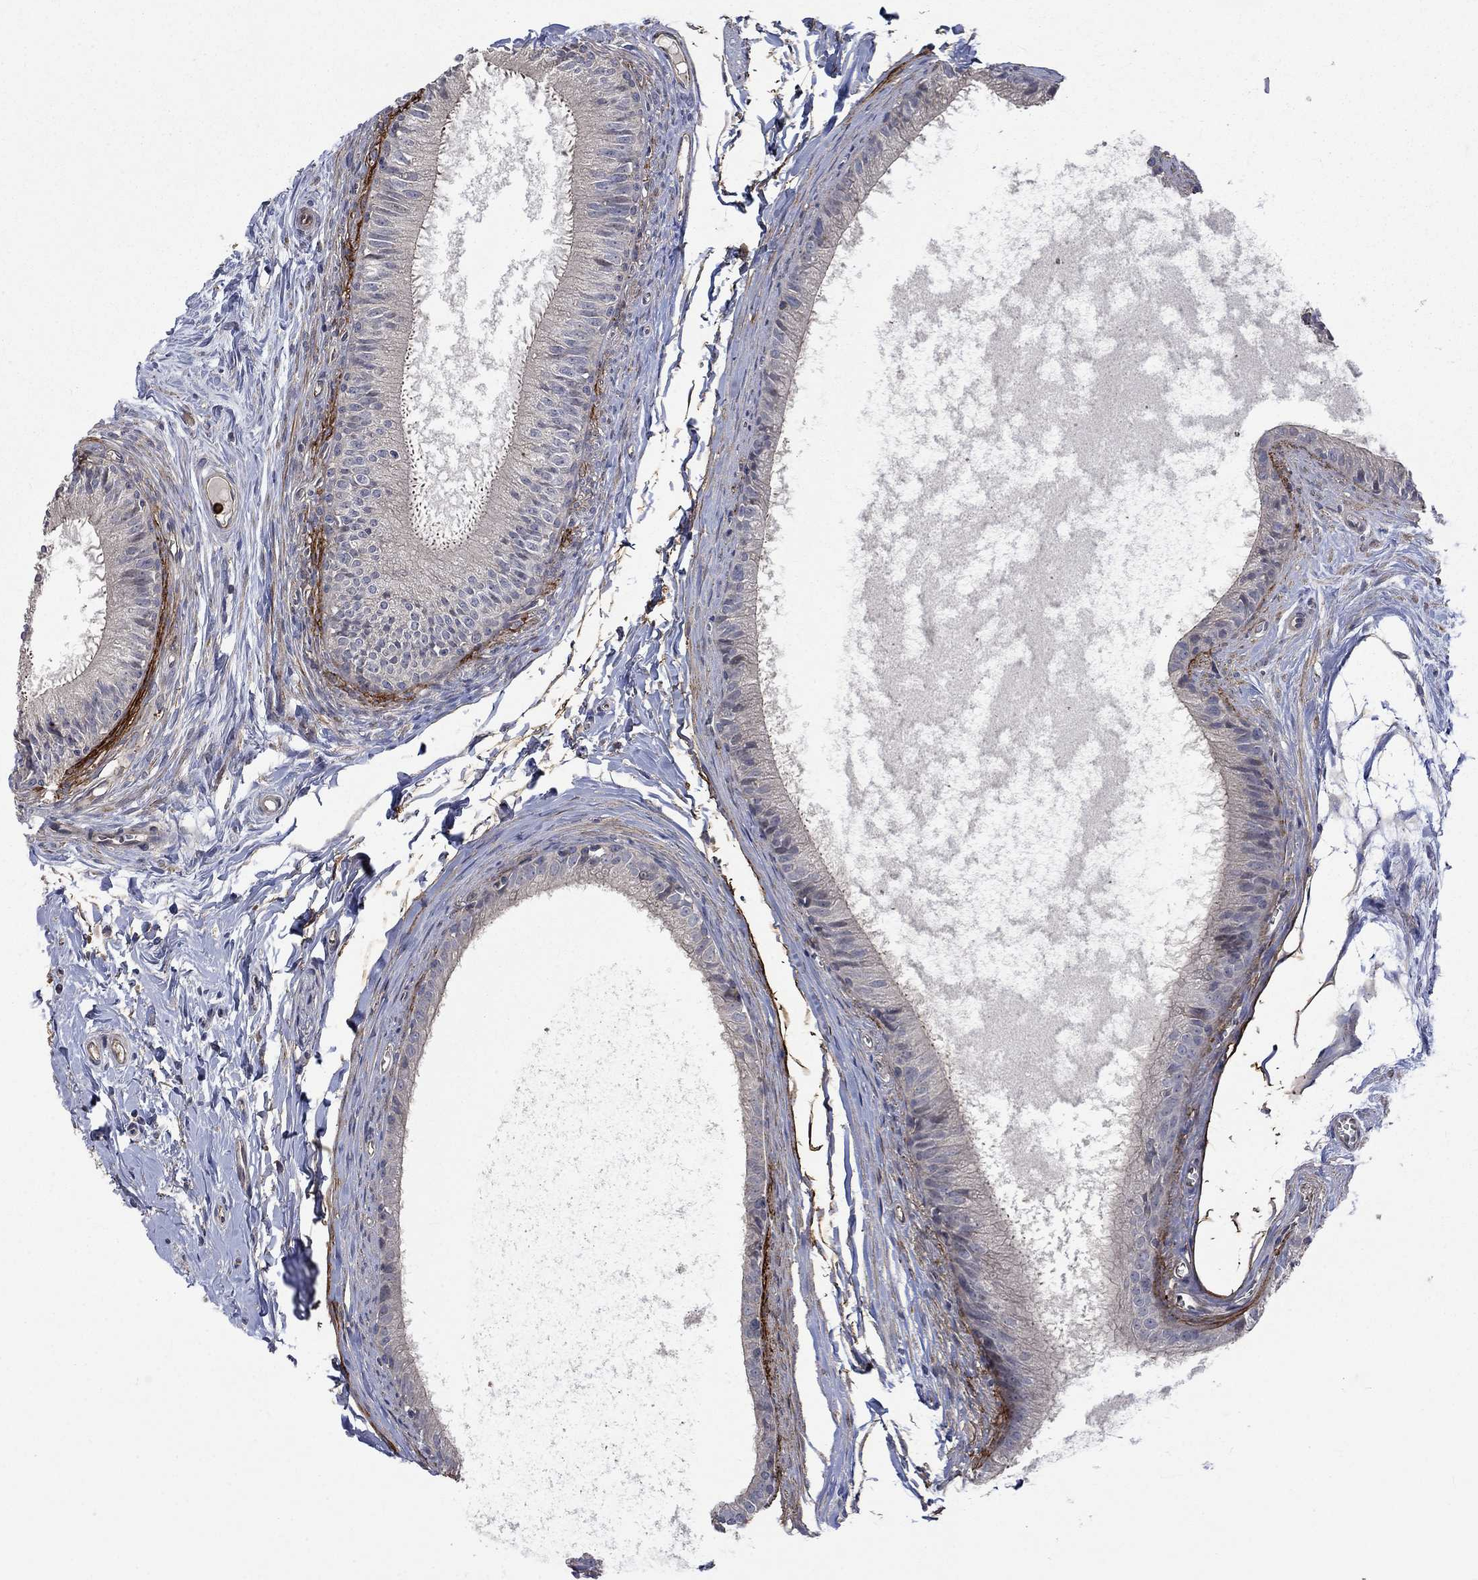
{"staining": {"intensity": "negative", "quantity": "none", "location": "none"}, "tissue": "epididymis", "cell_type": "Glandular cells", "image_type": "normal", "snomed": [{"axis": "morphology", "description": "Normal tissue, NOS"}, {"axis": "topography", "description": "Epididymis"}], "caption": "Glandular cells show no significant expression in unremarkable epididymis.", "gene": "VCAN", "patient": {"sex": "male", "age": 51}}